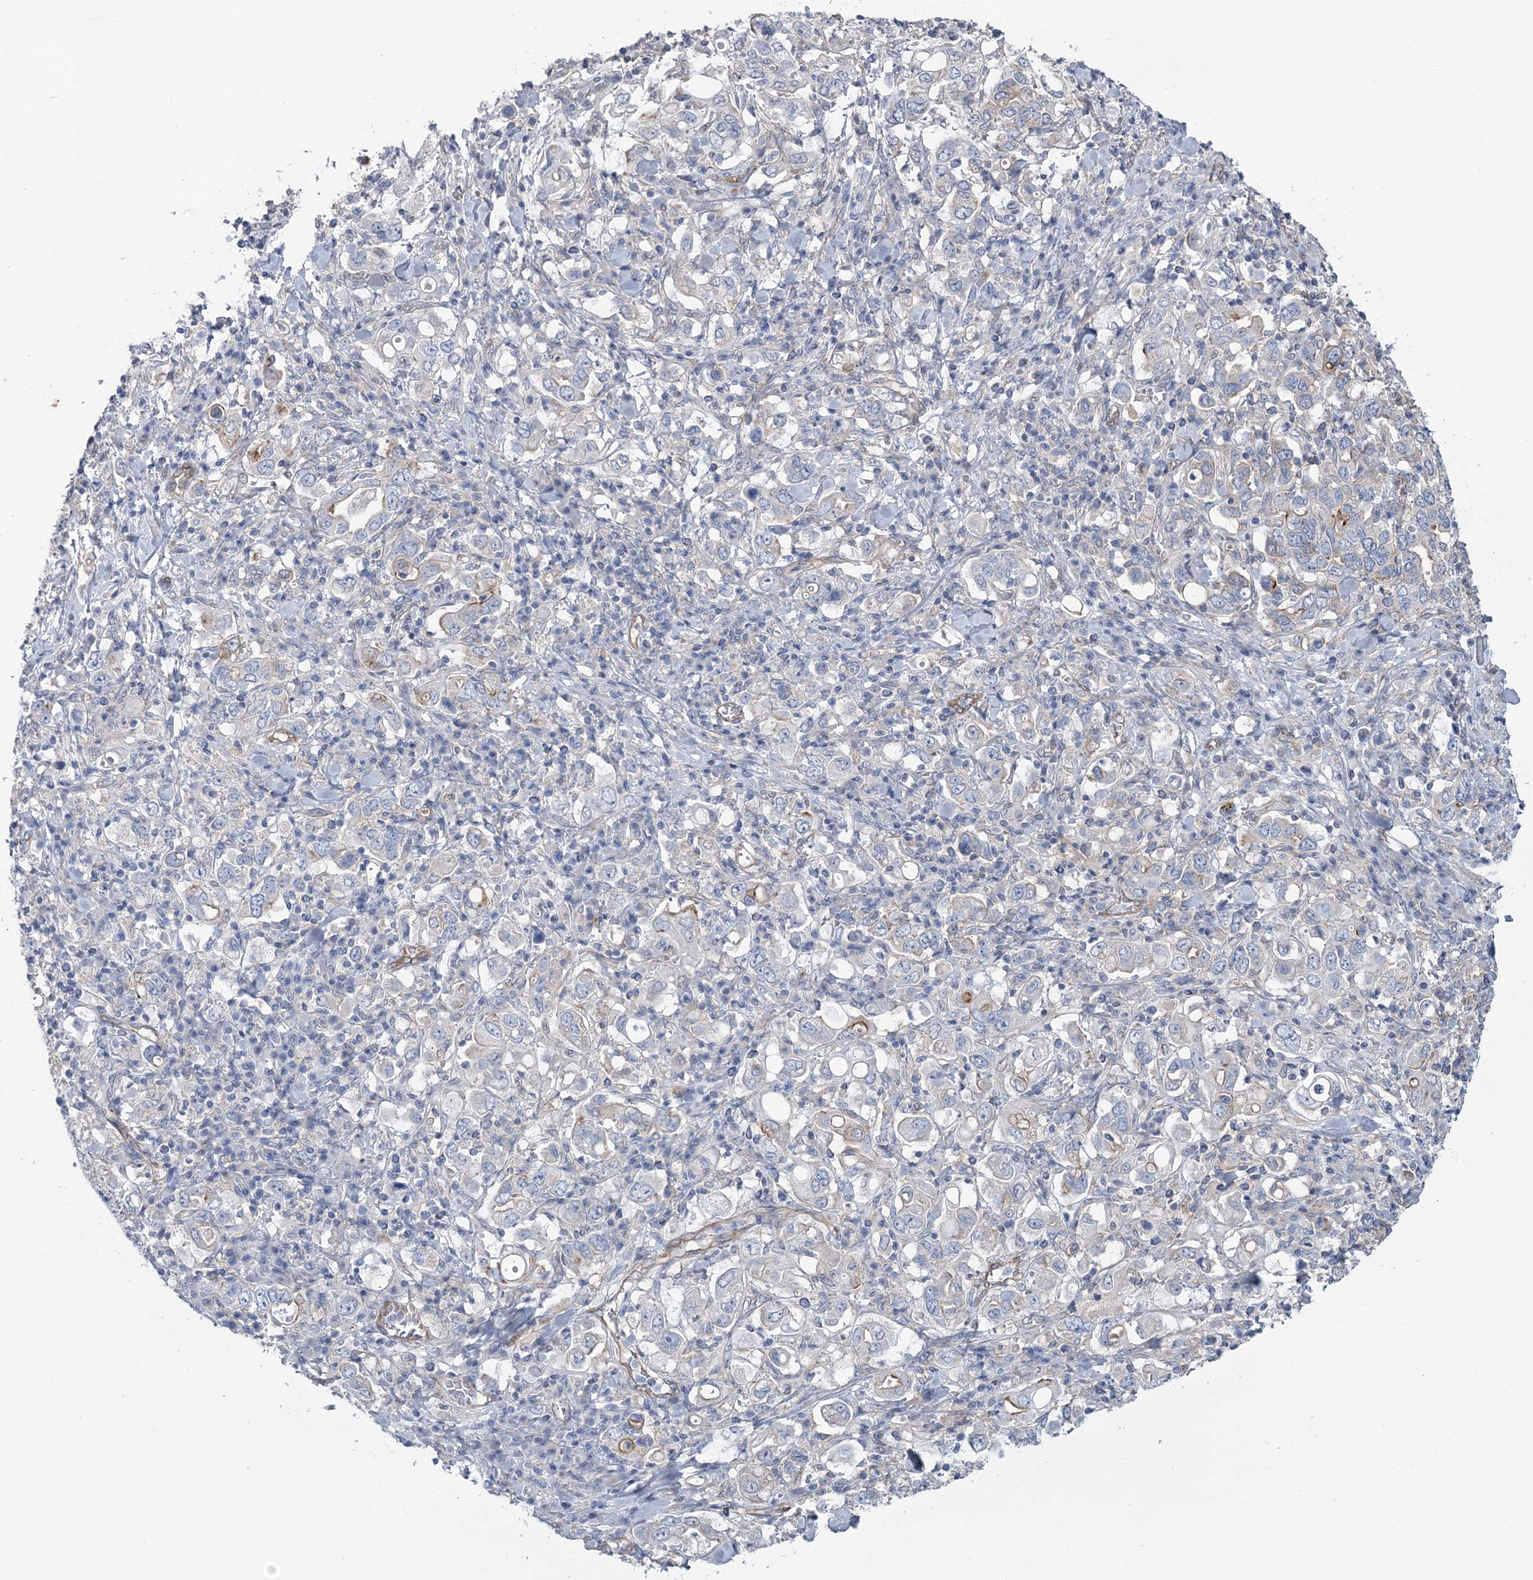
{"staining": {"intensity": "negative", "quantity": "none", "location": "none"}, "tissue": "stomach cancer", "cell_type": "Tumor cells", "image_type": "cancer", "snomed": [{"axis": "morphology", "description": "Adenocarcinoma, NOS"}, {"axis": "topography", "description": "Stomach, upper"}], "caption": "Tumor cells are negative for protein expression in human adenocarcinoma (stomach).", "gene": "RAB11FIP5", "patient": {"sex": "male", "age": 62}}